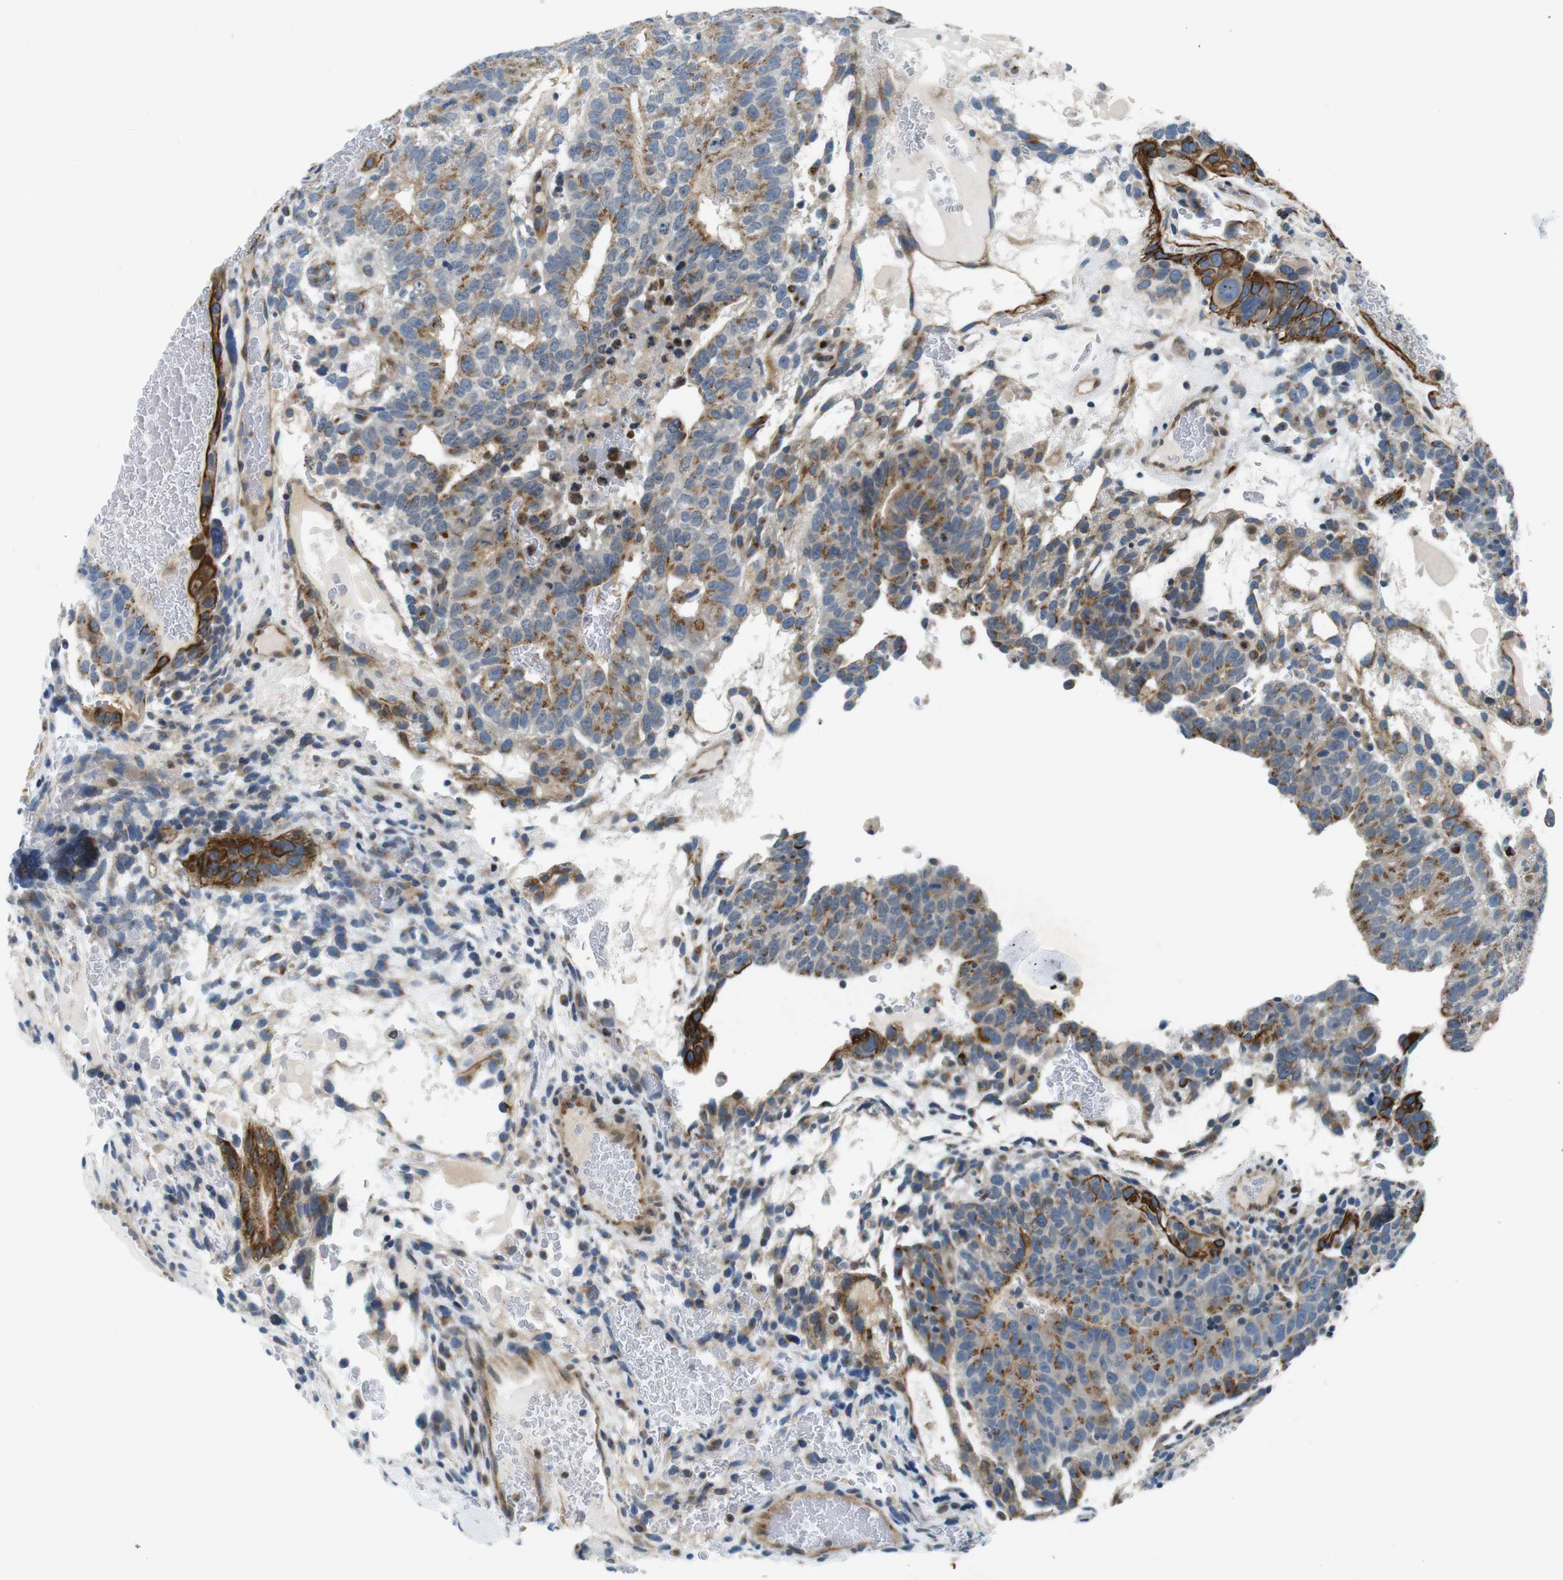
{"staining": {"intensity": "moderate", "quantity": ">75%", "location": "cytoplasmic/membranous"}, "tissue": "testis cancer", "cell_type": "Tumor cells", "image_type": "cancer", "snomed": [{"axis": "morphology", "description": "Seminoma, NOS"}, {"axis": "morphology", "description": "Carcinoma, Embryonal, NOS"}, {"axis": "topography", "description": "Testis"}], "caption": "Protein staining of testis cancer tissue exhibits moderate cytoplasmic/membranous positivity in about >75% of tumor cells.", "gene": "ZDHHC3", "patient": {"sex": "male", "age": 52}}